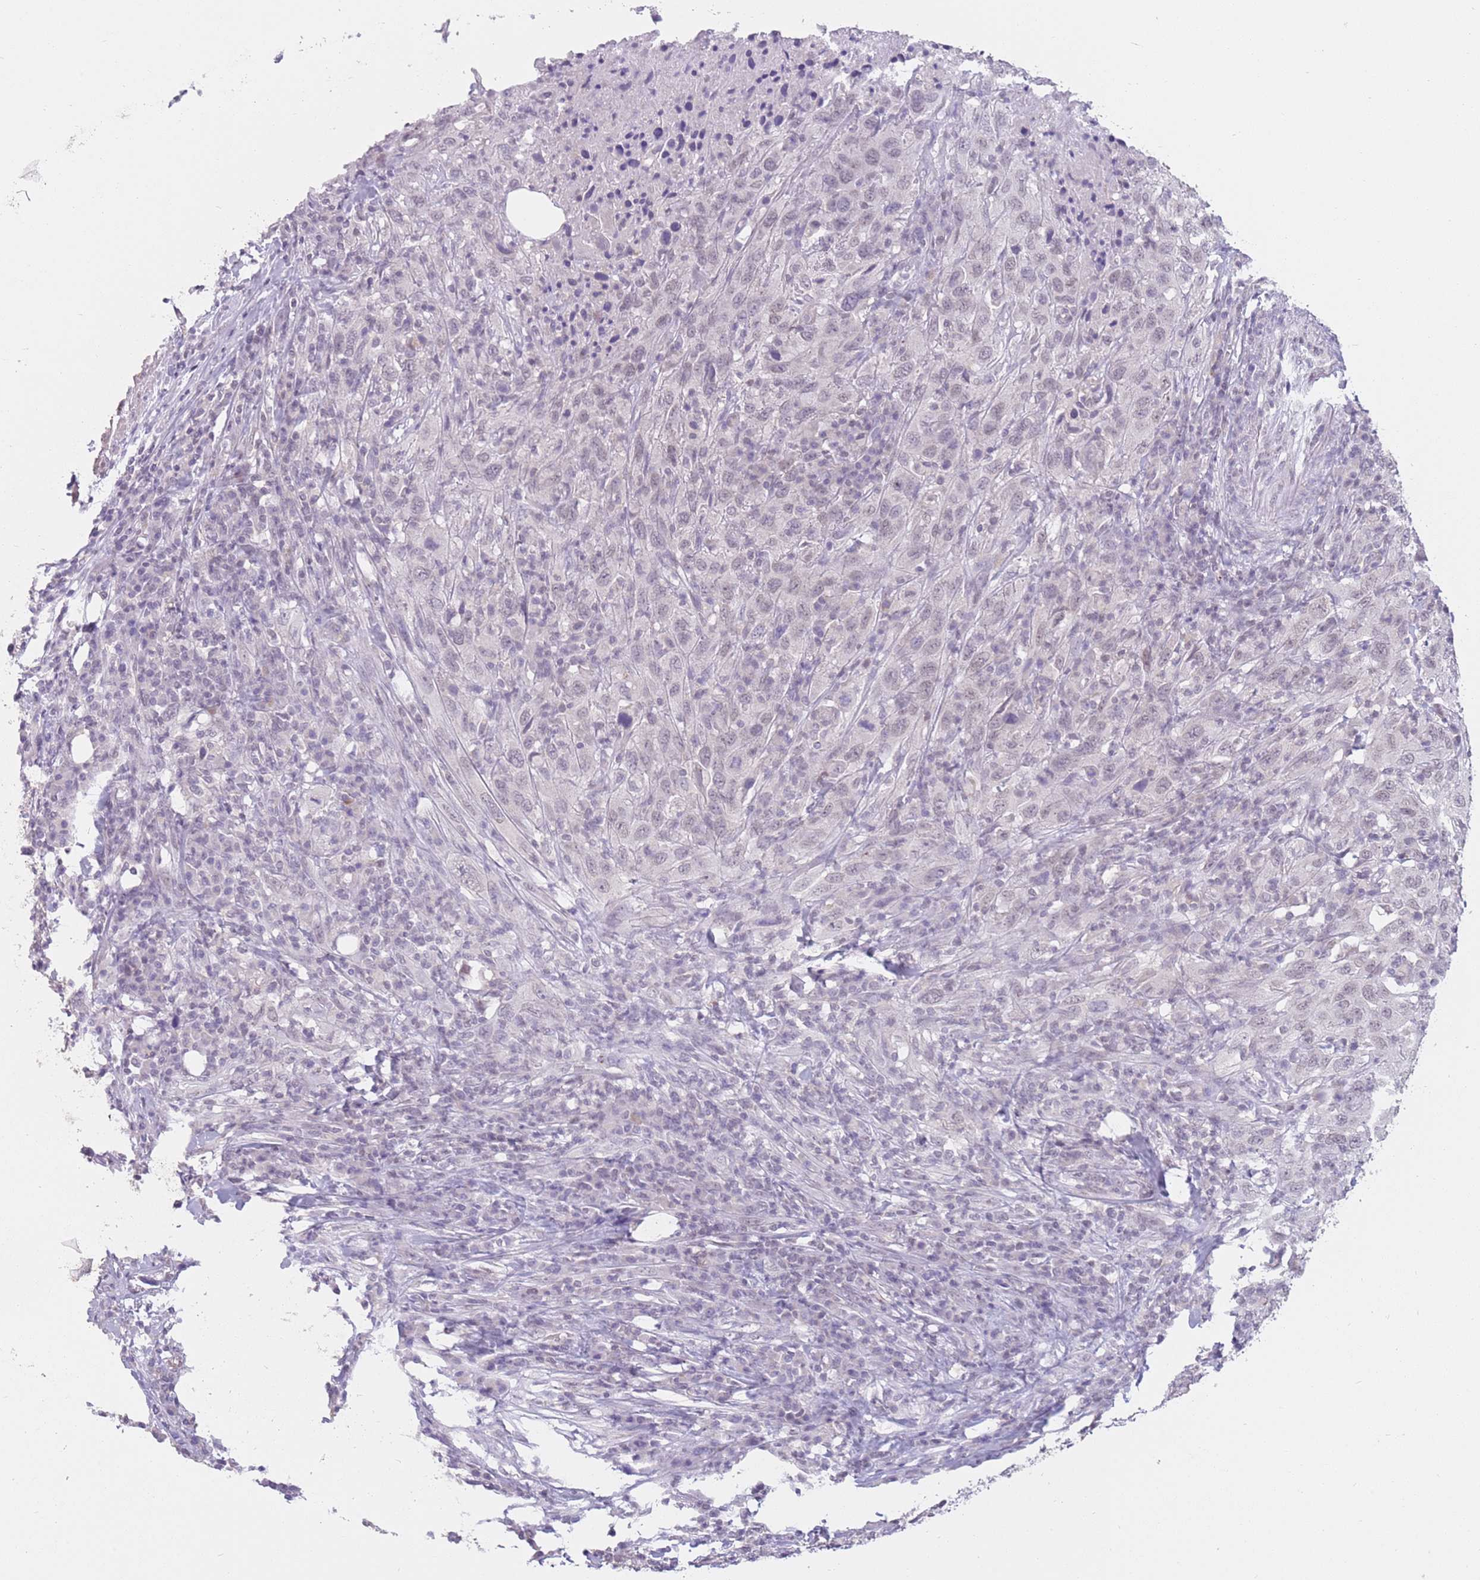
{"staining": {"intensity": "moderate", "quantity": "25%-75%", "location": "cytoplasmic/membranous,nuclear"}, "tissue": "urothelial cancer", "cell_type": "Tumor cells", "image_type": "cancer", "snomed": [{"axis": "morphology", "description": "Urothelial carcinoma, High grade"}, {"axis": "topography", "description": "Urinary bladder"}], "caption": "The photomicrograph displays a brown stain indicating the presence of a protein in the cytoplasmic/membranous and nuclear of tumor cells in urothelial cancer.", "gene": "ZNF574", "patient": {"sex": "male", "age": 61}}